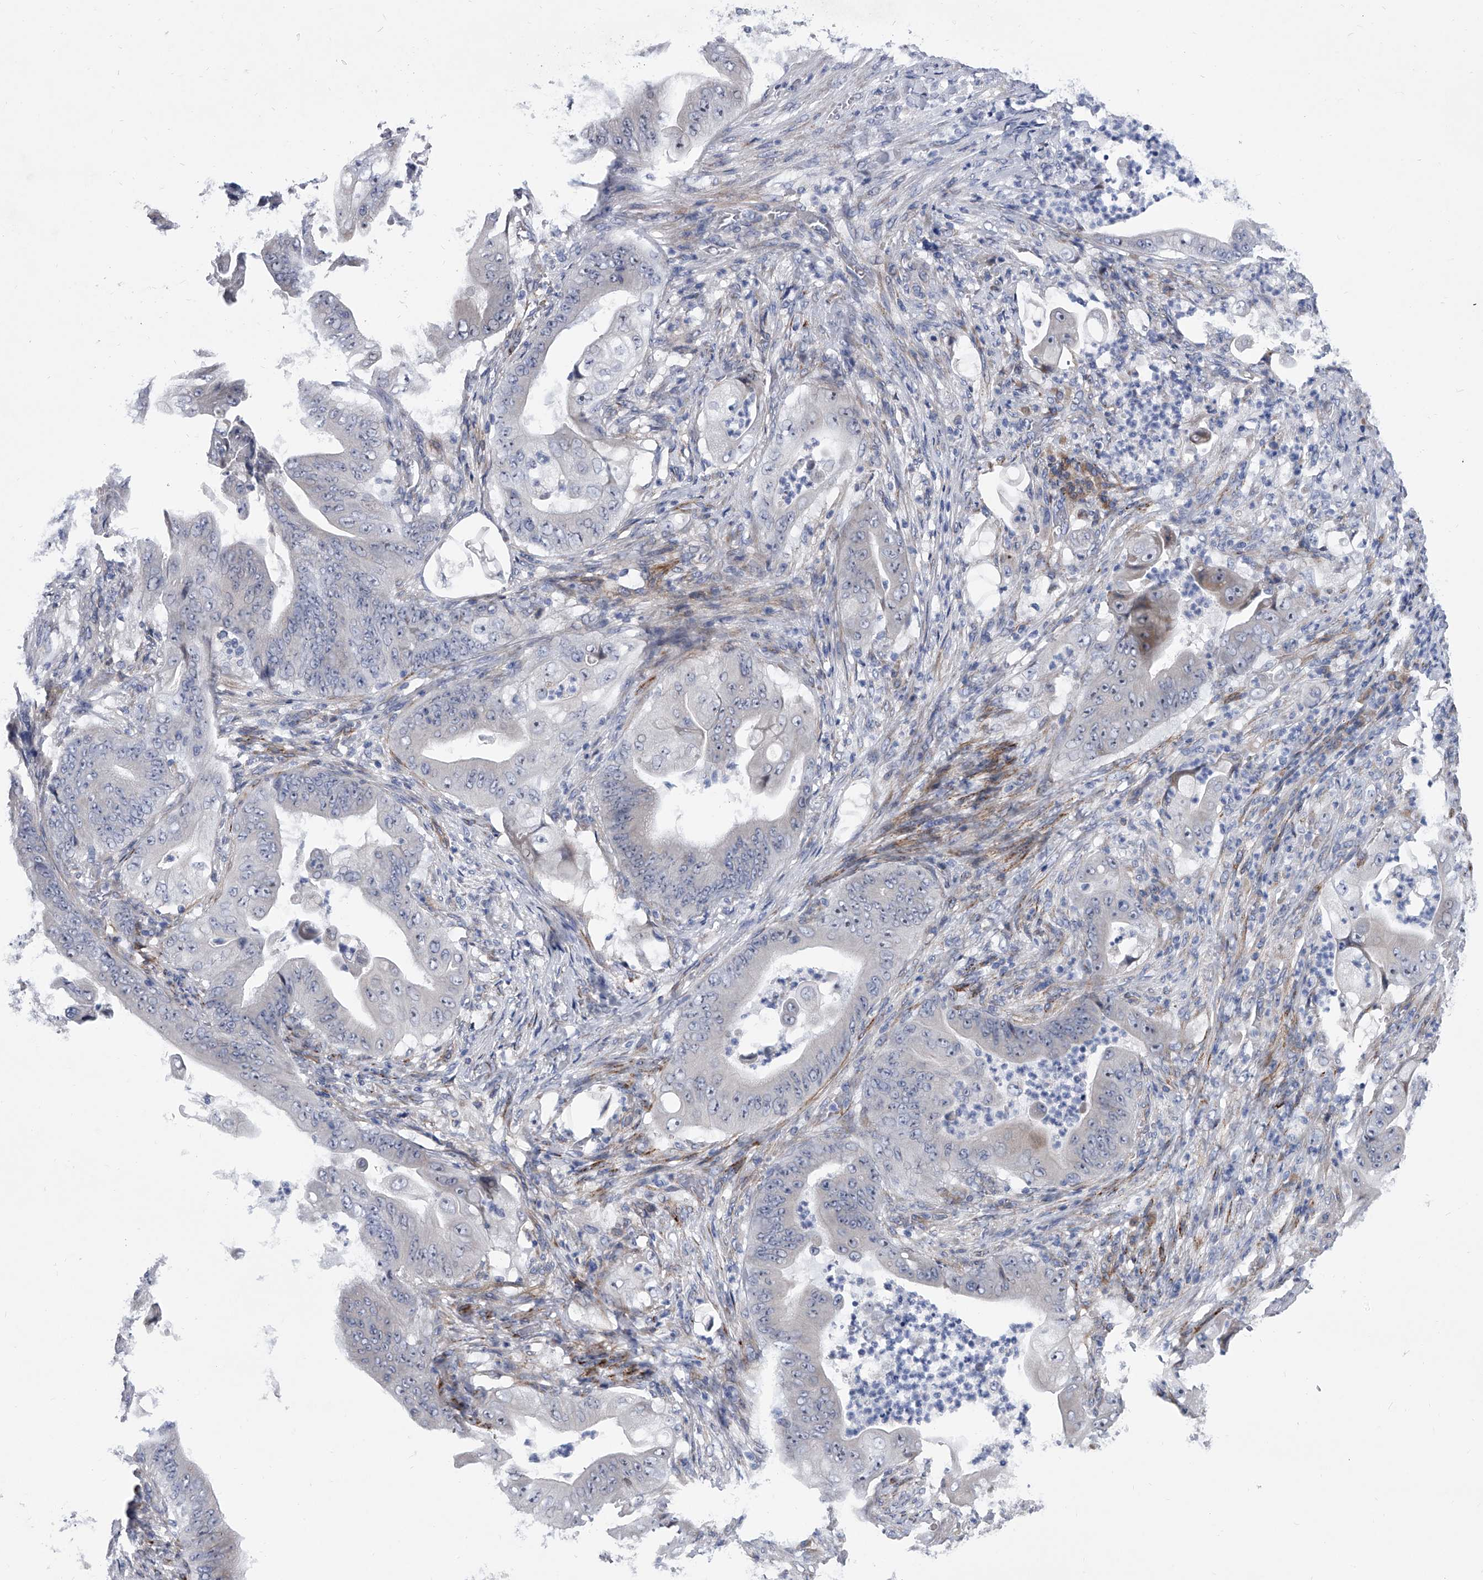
{"staining": {"intensity": "negative", "quantity": "none", "location": "none"}, "tissue": "stomach cancer", "cell_type": "Tumor cells", "image_type": "cancer", "snomed": [{"axis": "morphology", "description": "Adenocarcinoma, NOS"}, {"axis": "topography", "description": "Stomach"}], "caption": "Human stomach cancer (adenocarcinoma) stained for a protein using IHC shows no staining in tumor cells.", "gene": "ALG14", "patient": {"sex": "female", "age": 73}}